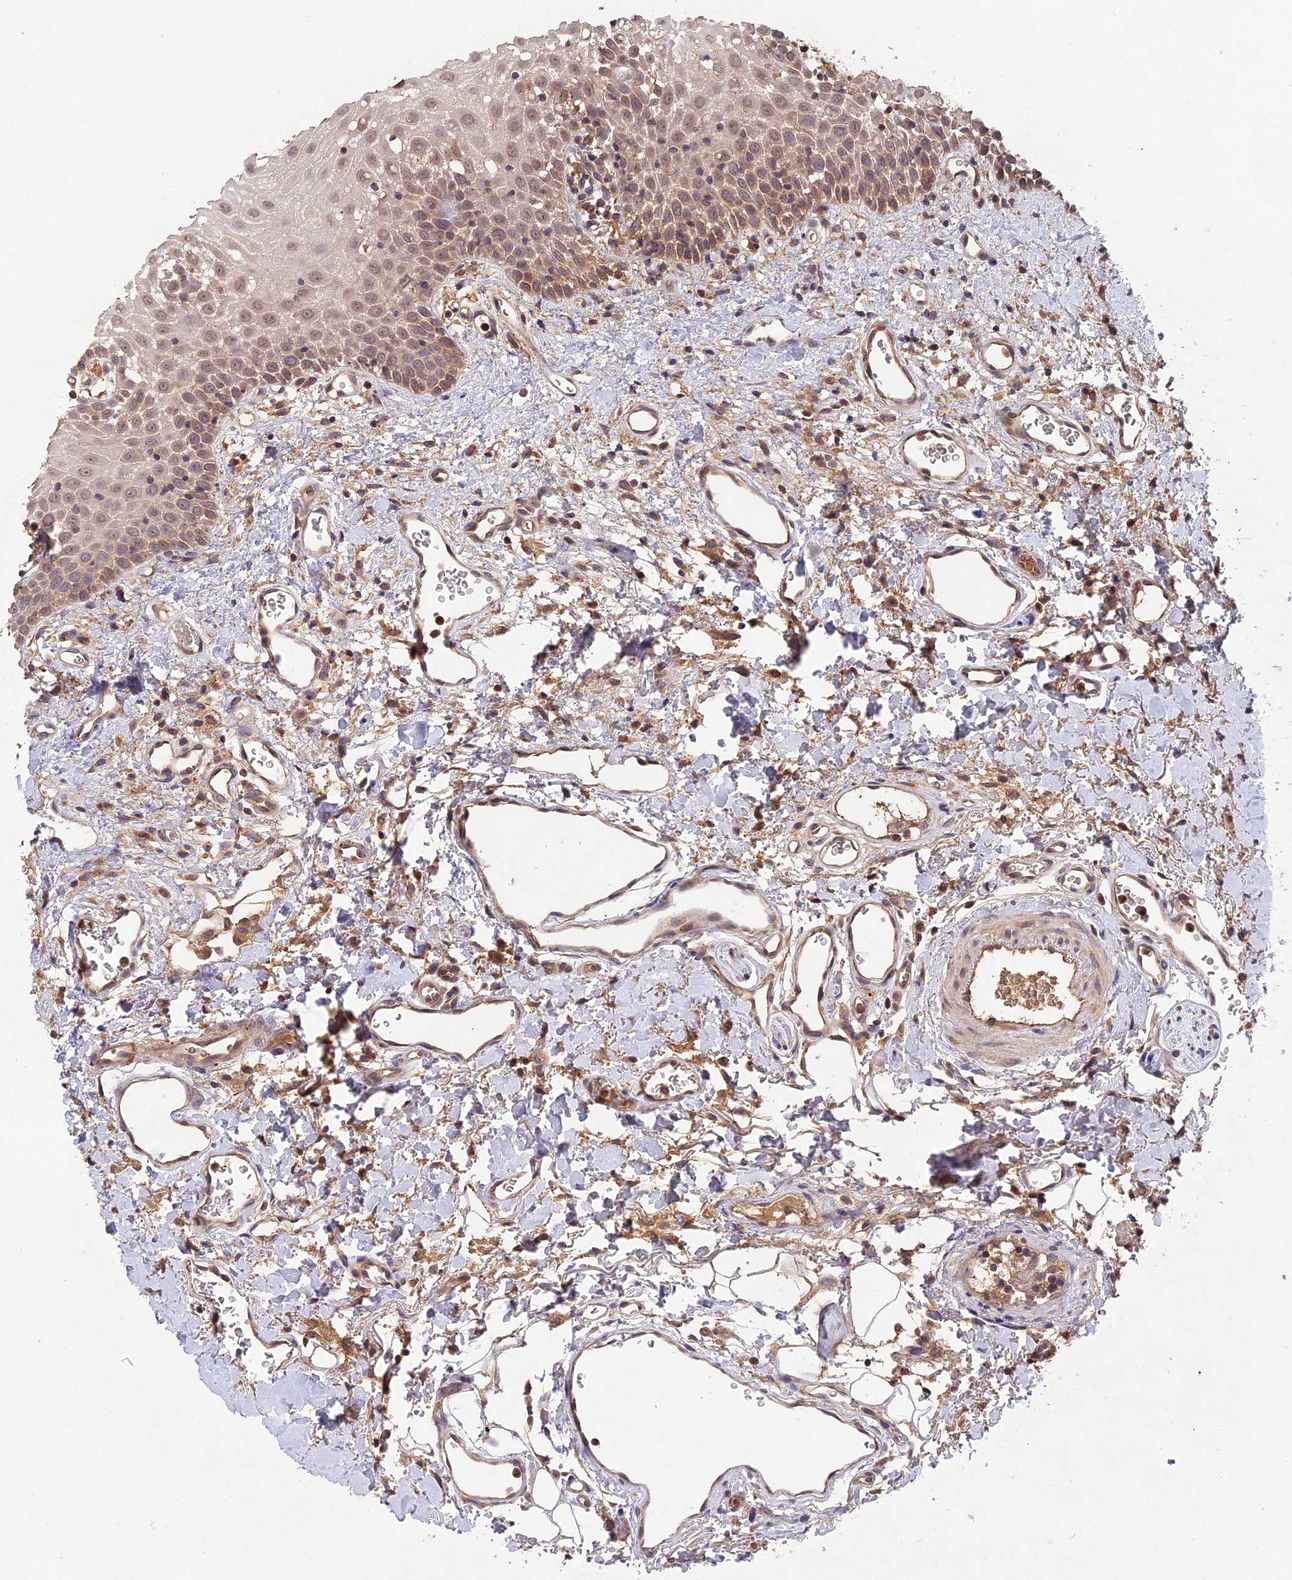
{"staining": {"intensity": "weak", "quantity": ">75%", "location": "cytoplasmic/membranous,nuclear"}, "tissue": "oral mucosa", "cell_type": "Squamous epithelial cells", "image_type": "normal", "snomed": [{"axis": "morphology", "description": "Normal tissue, NOS"}, {"axis": "topography", "description": "Oral tissue"}], "caption": "This histopathology image reveals IHC staining of unremarkable oral mucosa, with low weak cytoplasmic/membranous,nuclear staining in about >75% of squamous epithelial cells.", "gene": "CHAC1", "patient": {"sex": "female", "age": 70}}